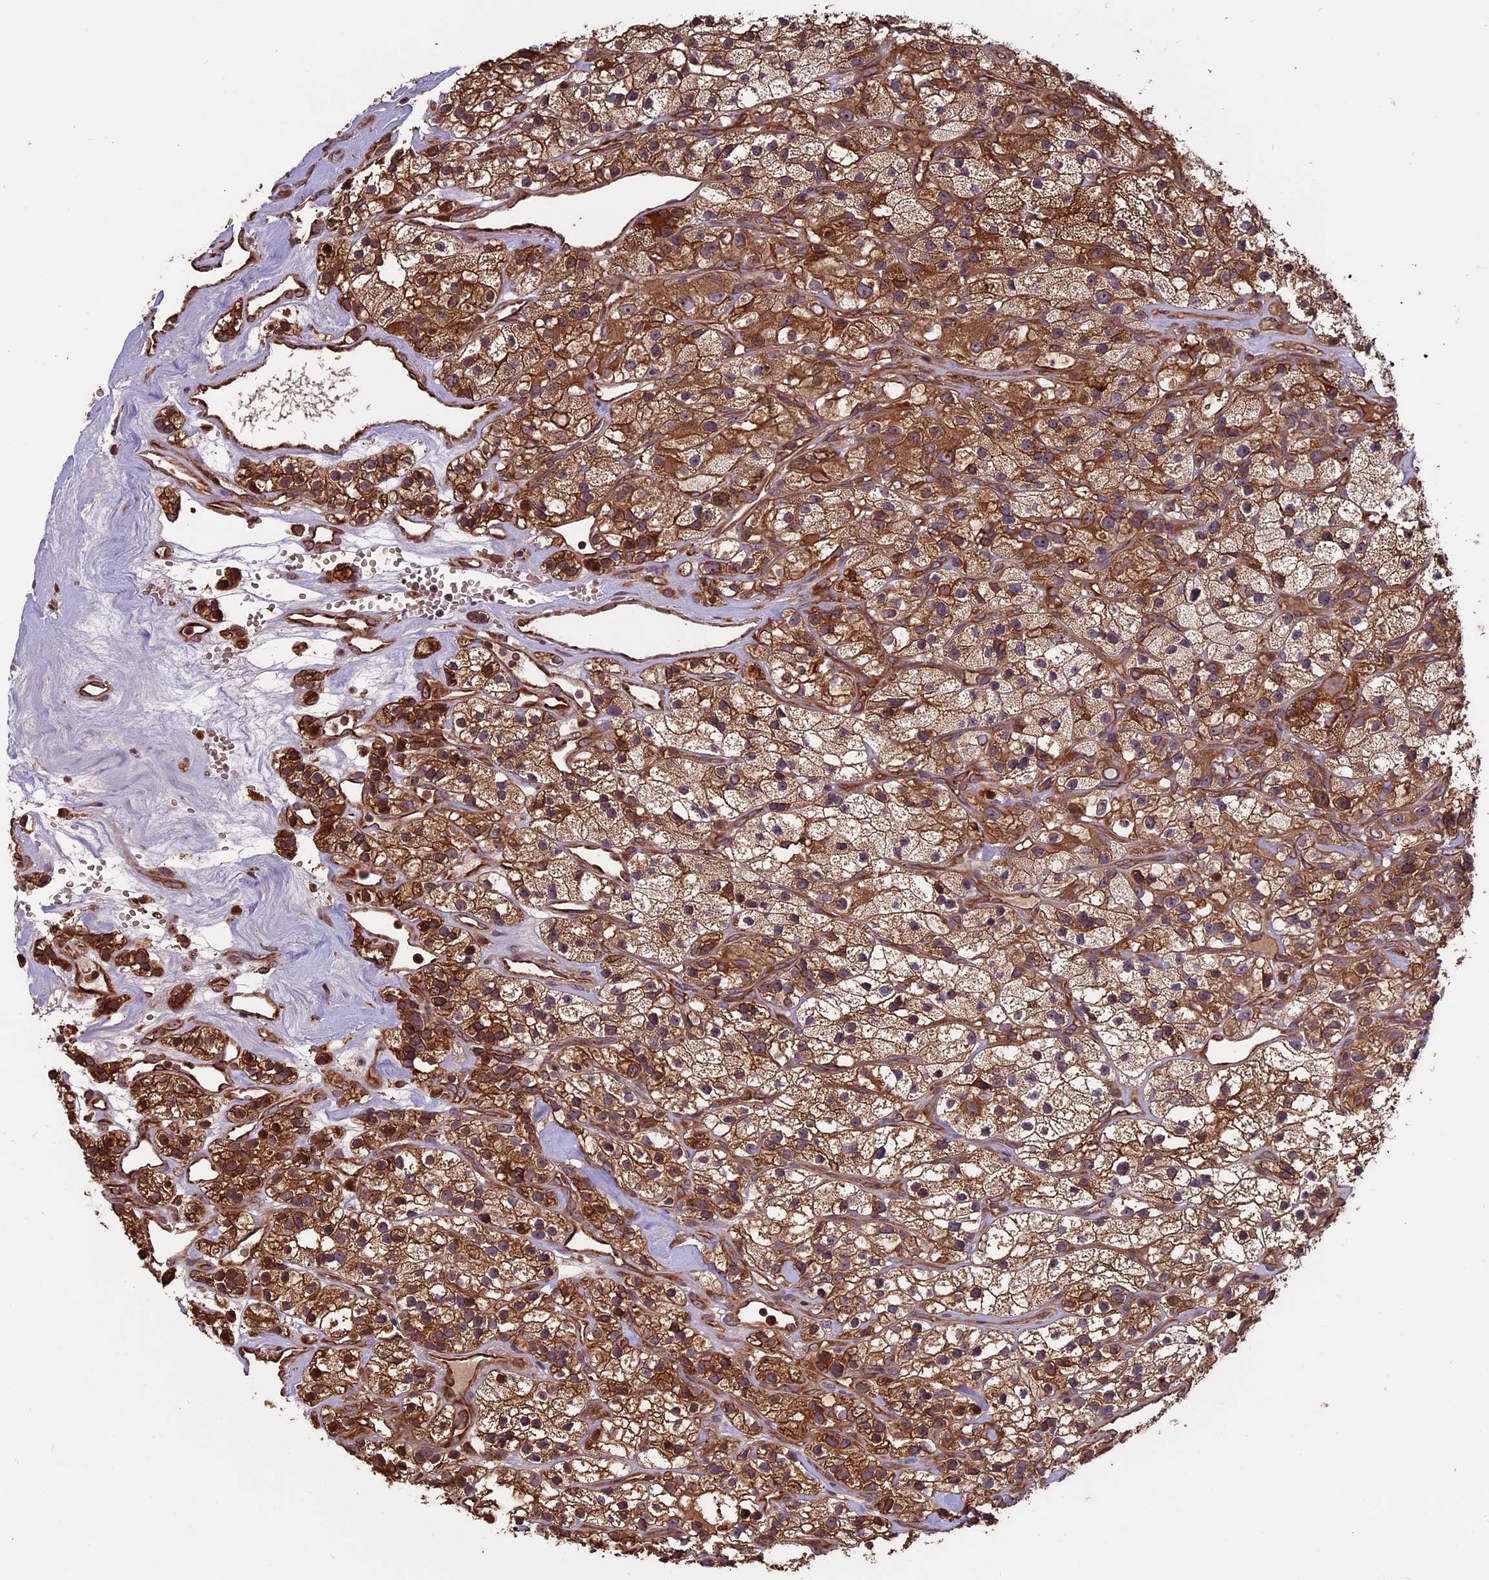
{"staining": {"intensity": "strong", "quantity": ">75%", "location": "cytoplasmic/membranous"}, "tissue": "renal cancer", "cell_type": "Tumor cells", "image_type": "cancer", "snomed": [{"axis": "morphology", "description": "Adenocarcinoma, NOS"}, {"axis": "topography", "description": "Kidney"}], "caption": "Immunohistochemical staining of human adenocarcinoma (renal) reveals high levels of strong cytoplasmic/membranous protein staining in approximately >75% of tumor cells.", "gene": "VWA3A", "patient": {"sex": "female", "age": 57}}